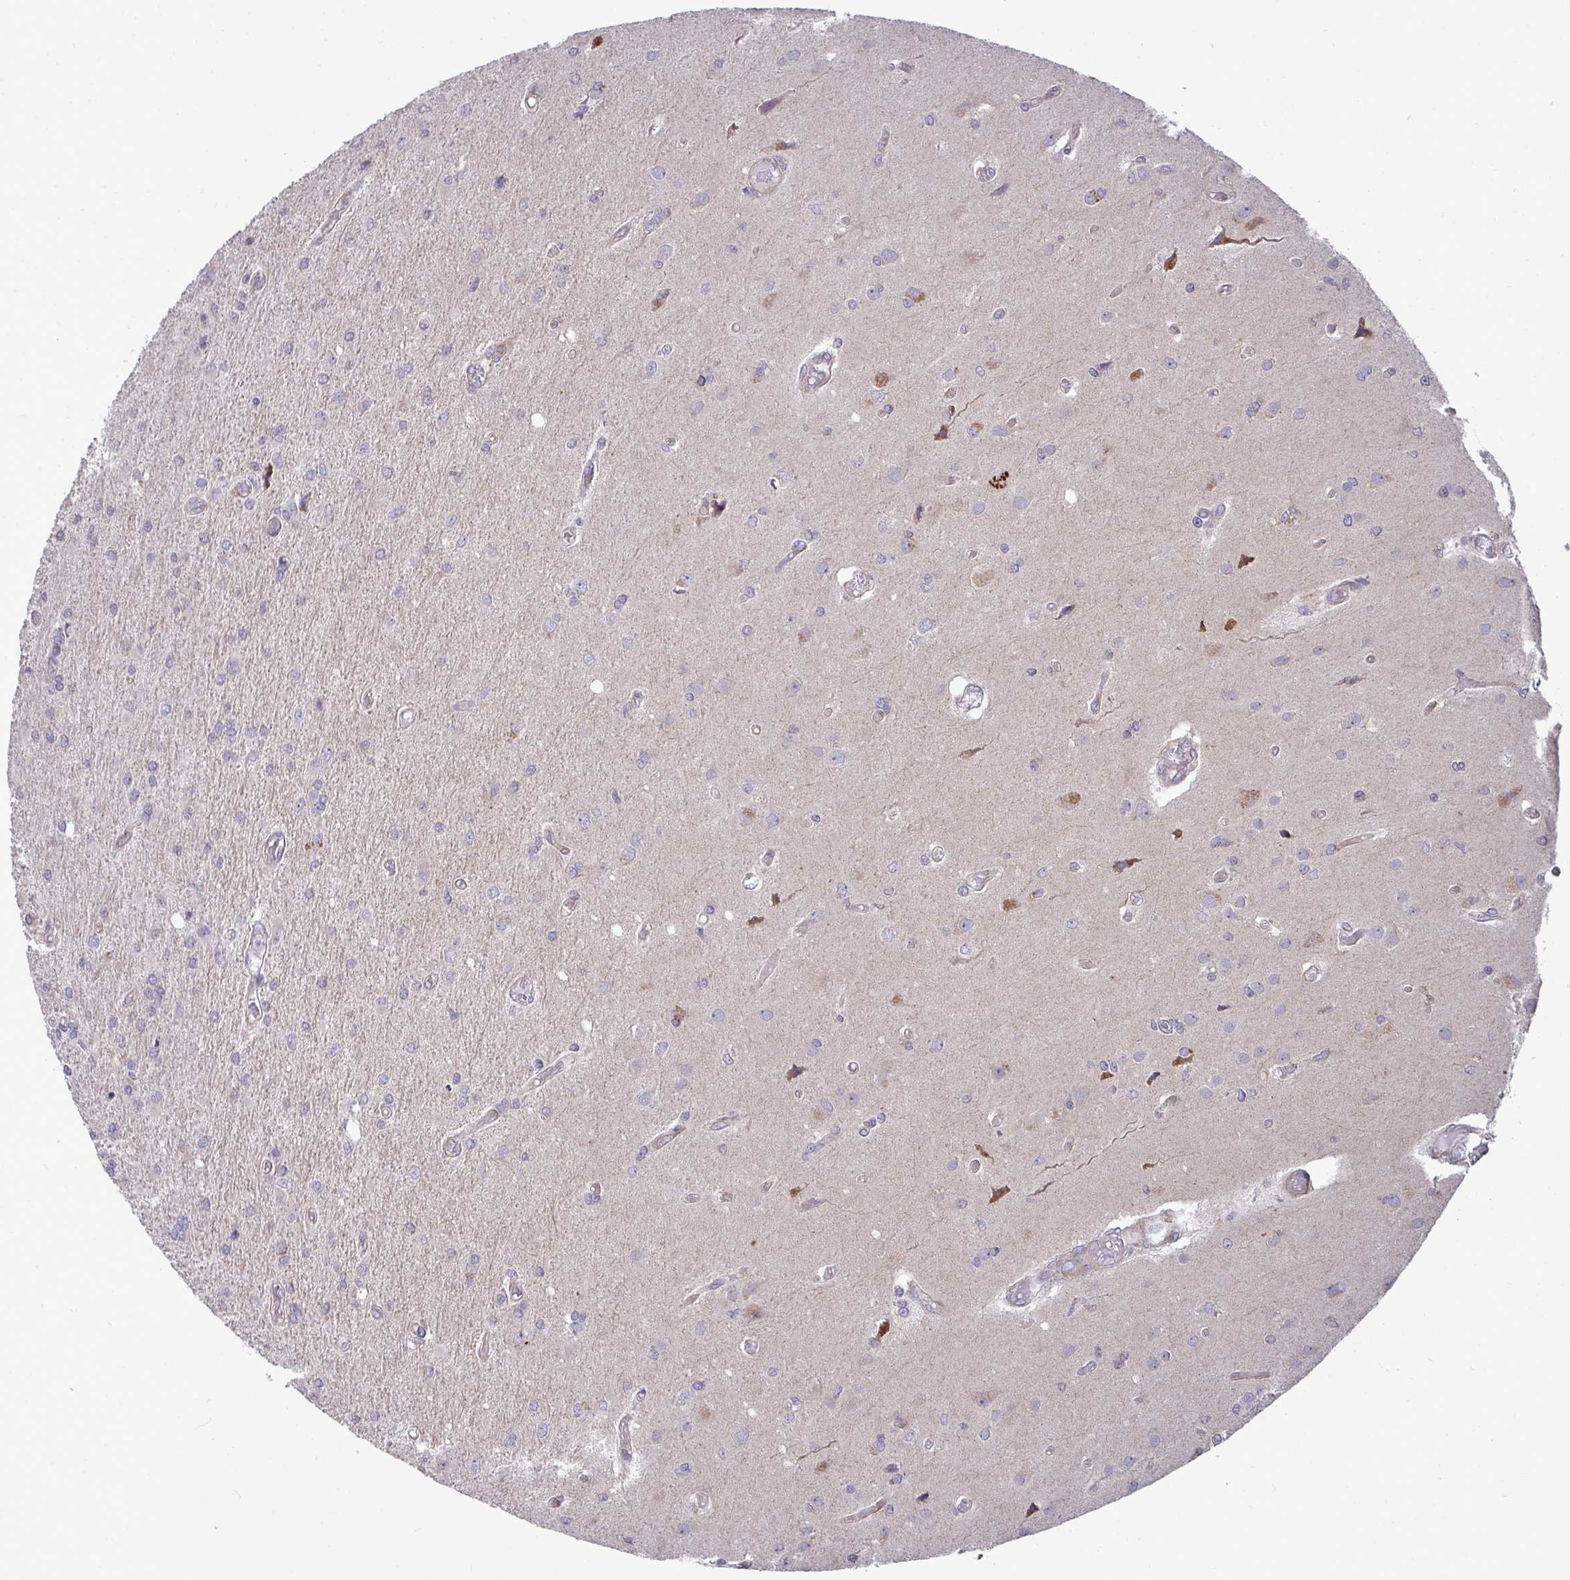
{"staining": {"intensity": "negative", "quantity": "none", "location": "none"}, "tissue": "glioma", "cell_type": "Tumor cells", "image_type": "cancer", "snomed": [{"axis": "morphology", "description": "Glioma, malignant, High grade"}, {"axis": "topography", "description": "Brain"}], "caption": "Human malignant high-grade glioma stained for a protein using immunohistochemistry (IHC) displays no expression in tumor cells.", "gene": "SH2D1B", "patient": {"sex": "female", "age": 70}}